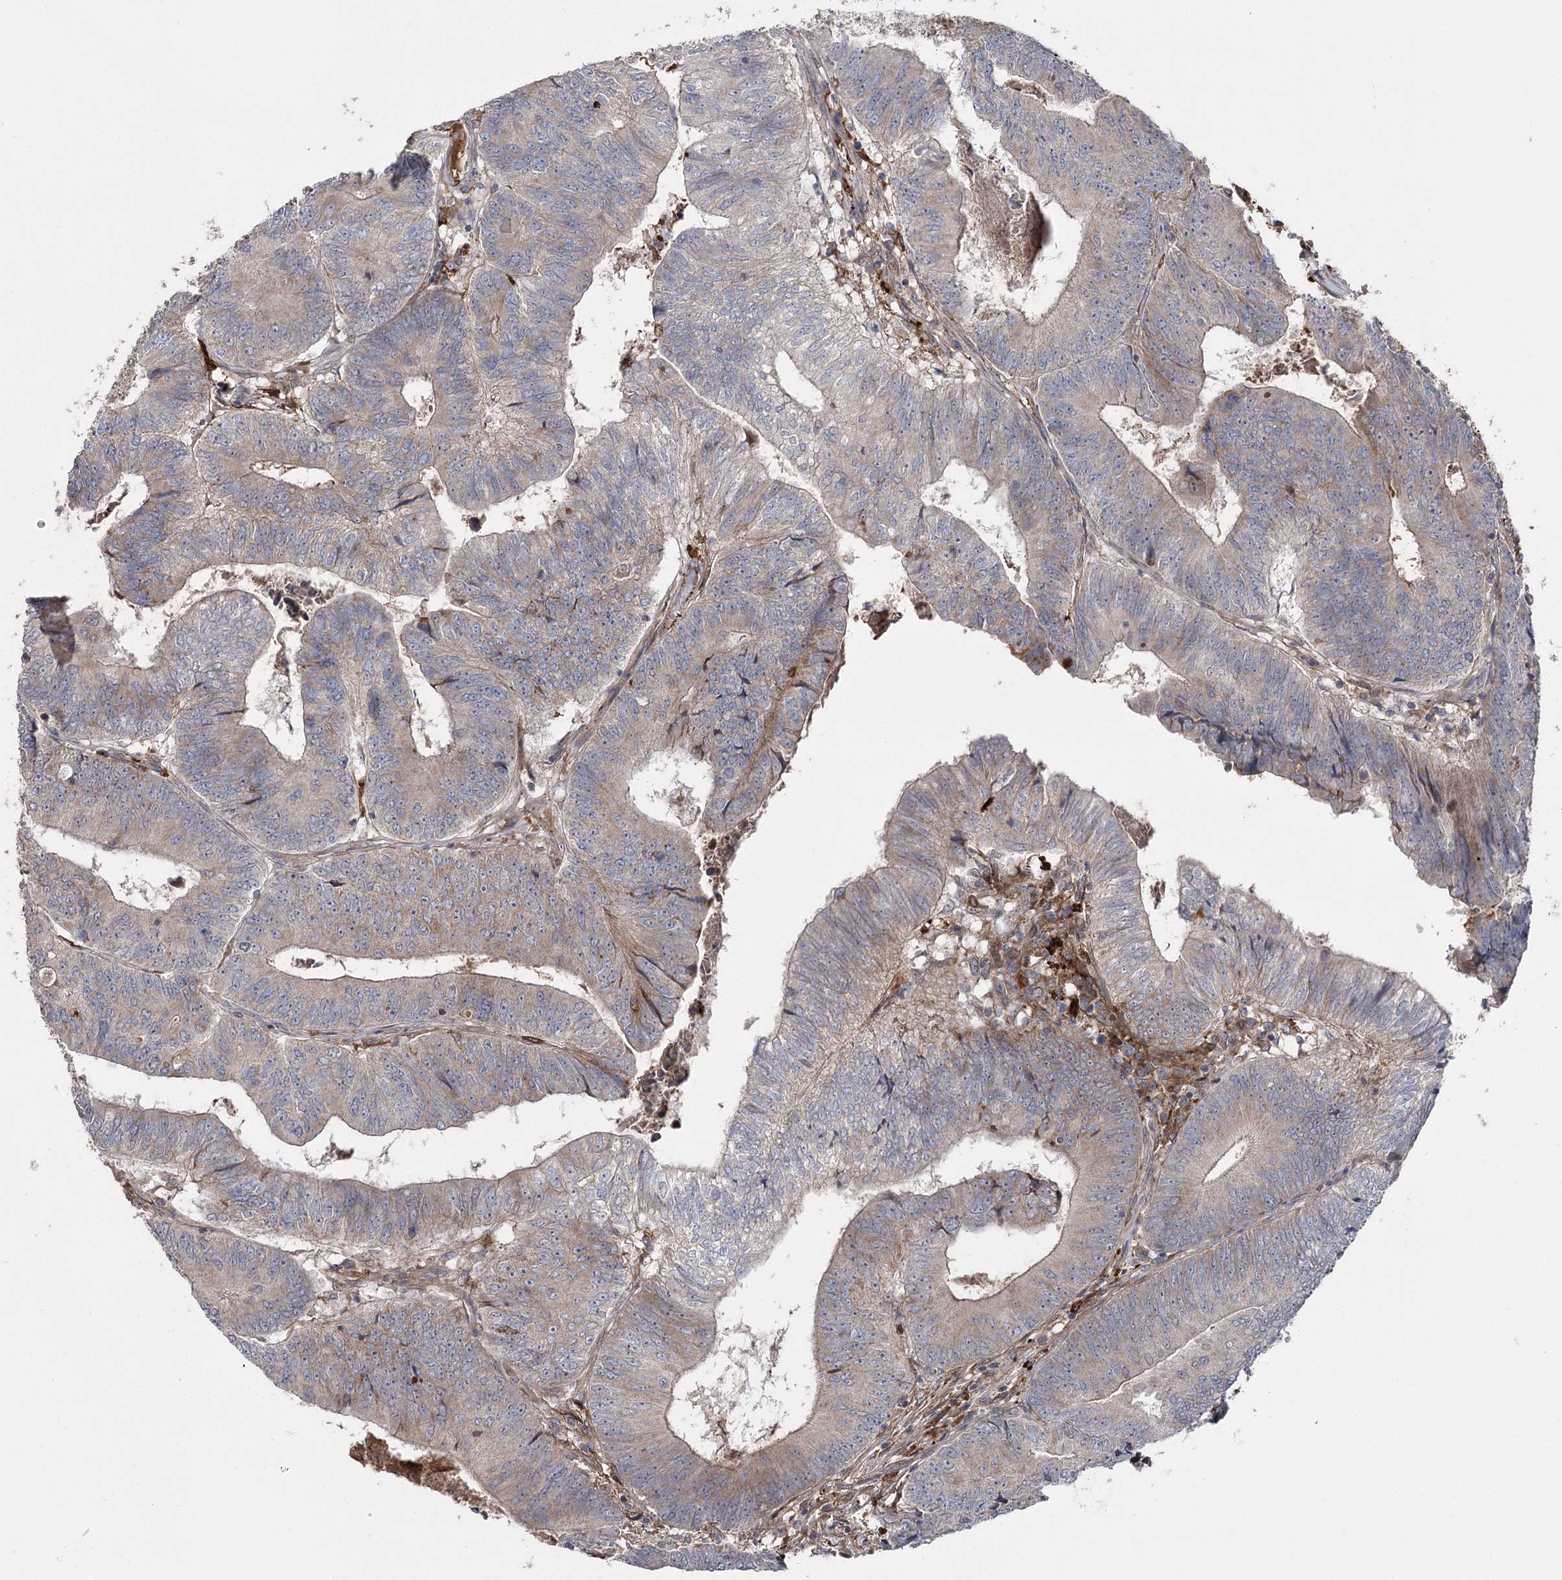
{"staining": {"intensity": "weak", "quantity": "25%-75%", "location": "cytoplasmic/membranous"}, "tissue": "colorectal cancer", "cell_type": "Tumor cells", "image_type": "cancer", "snomed": [{"axis": "morphology", "description": "Adenocarcinoma, NOS"}, {"axis": "topography", "description": "Colon"}], "caption": "Immunohistochemical staining of colorectal adenocarcinoma displays weak cytoplasmic/membranous protein staining in approximately 25%-75% of tumor cells.", "gene": "OTUD1", "patient": {"sex": "female", "age": 67}}